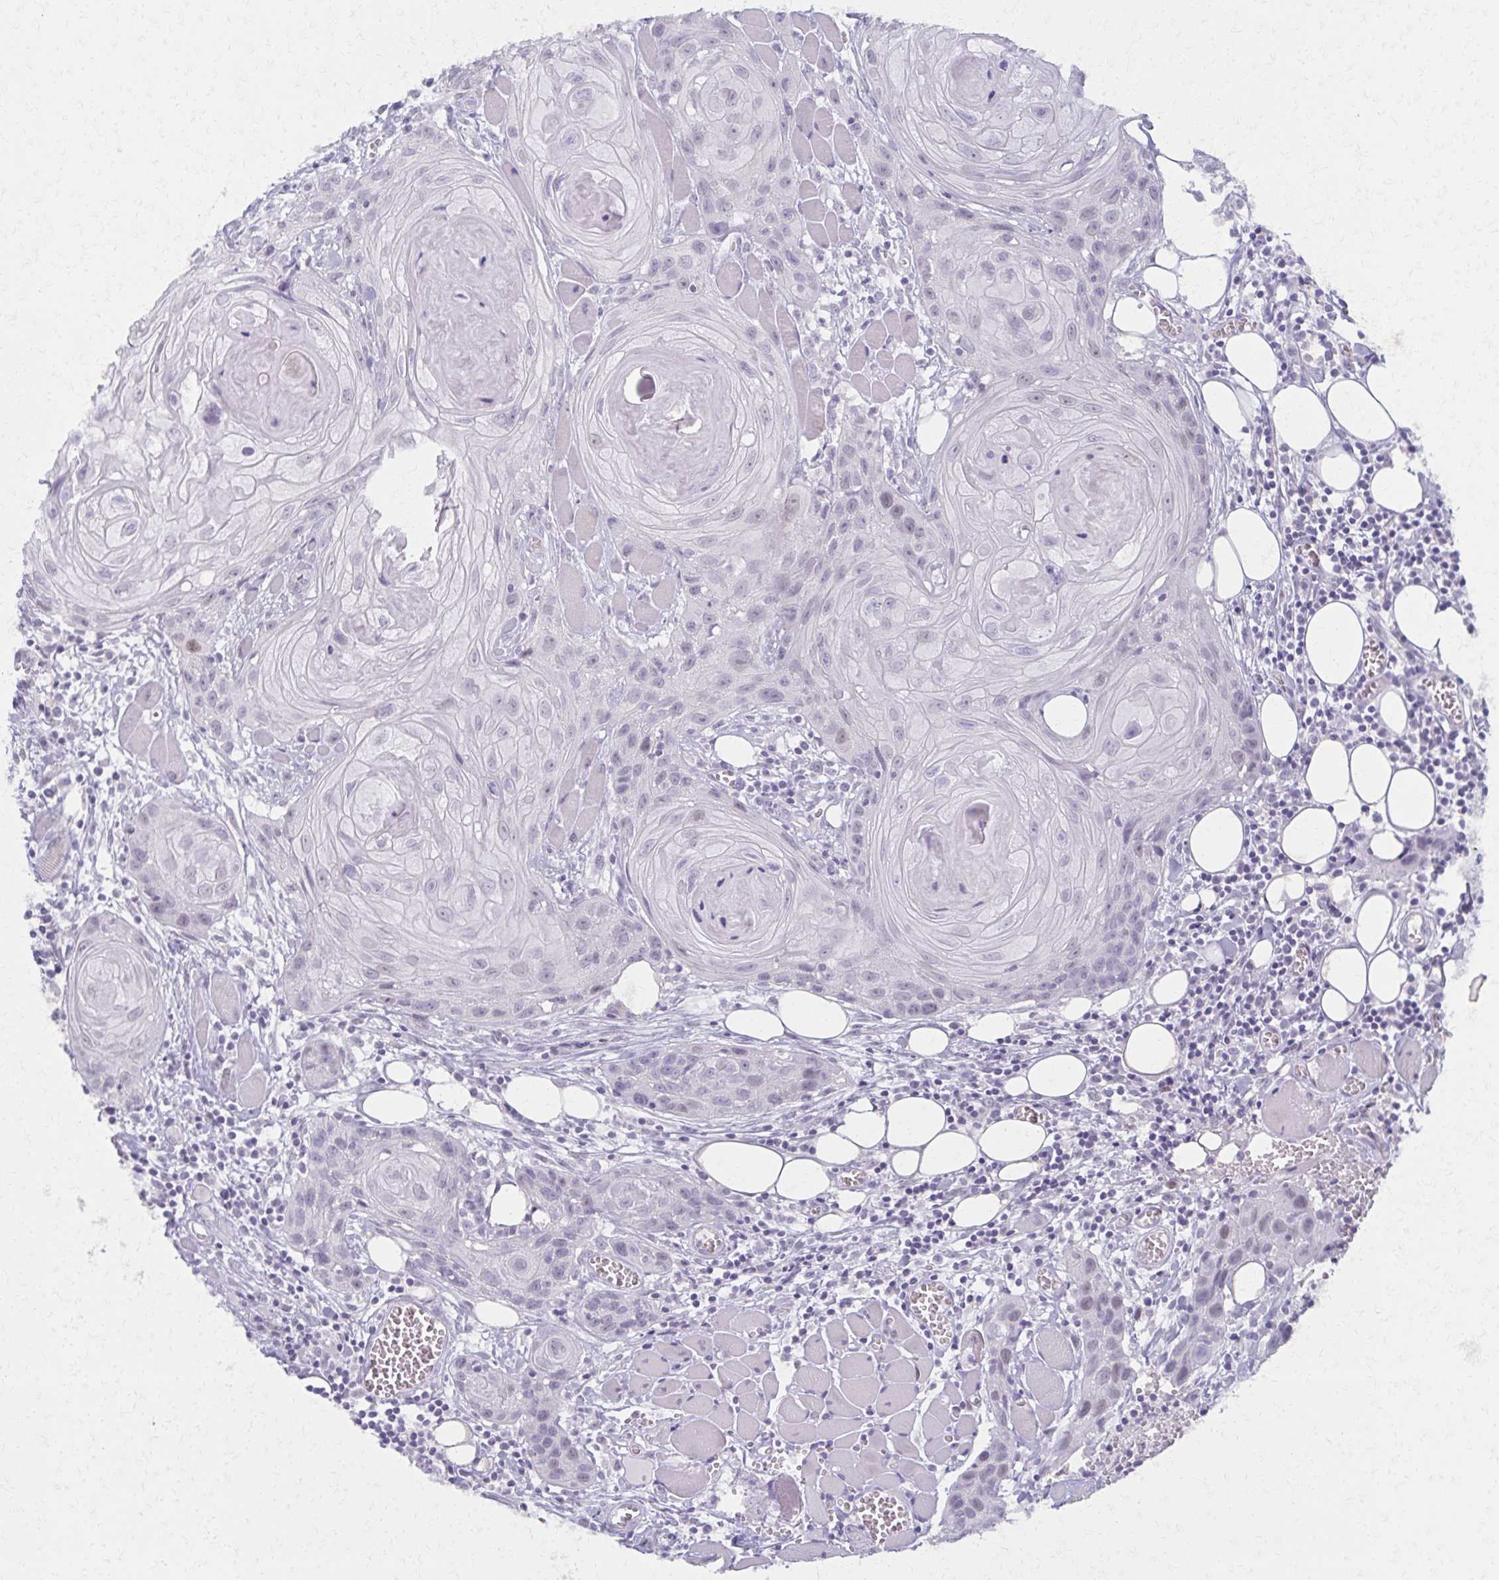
{"staining": {"intensity": "negative", "quantity": "none", "location": "none"}, "tissue": "head and neck cancer", "cell_type": "Tumor cells", "image_type": "cancer", "snomed": [{"axis": "morphology", "description": "Squamous cell carcinoma, NOS"}, {"axis": "topography", "description": "Oral tissue"}, {"axis": "topography", "description": "Head-Neck"}], "caption": "High power microscopy histopathology image of an immunohistochemistry (IHC) micrograph of squamous cell carcinoma (head and neck), revealing no significant expression in tumor cells.", "gene": "MORC4", "patient": {"sex": "male", "age": 58}}